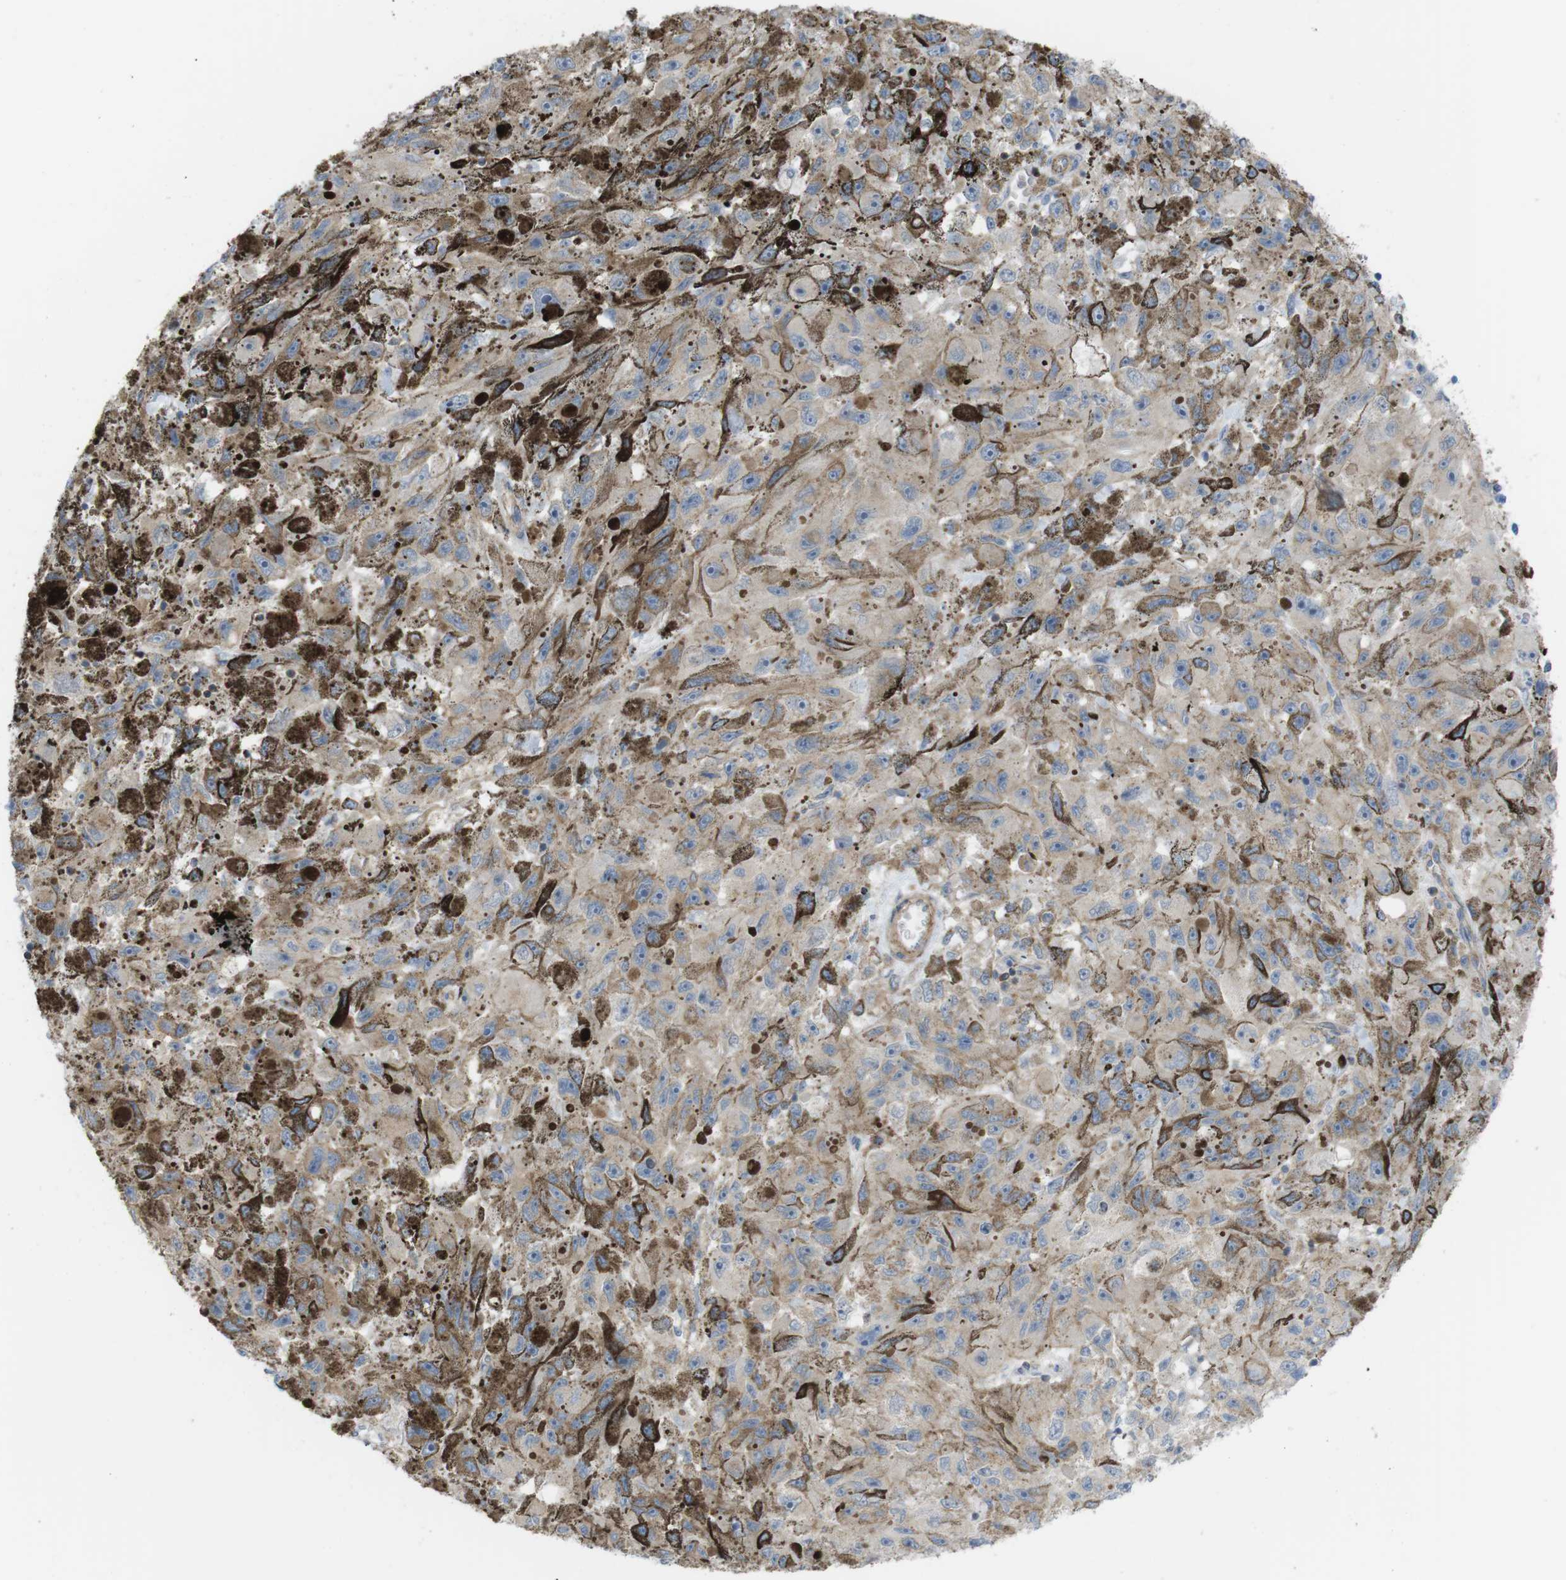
{"staining": {"intensity": "weak", "quantity": ">75%", "location": "cytoplasmic/membranous"}, "tissue": "melanoma", "cell_type": "Tumor cells", "image_type": "cancer", "snomed": [{"axis": "morphology", "description": "Malignant melanoma, NOS"}, {"axis": "topography", "description": "Skin"}], "caption": "Tumor cells demonstrate weak cytoplasmic/membranous staining in approximately >75% of cells in malignant melanoma.", "gene": "PREX2", "patient": {"sex": "female", "age": 104}}